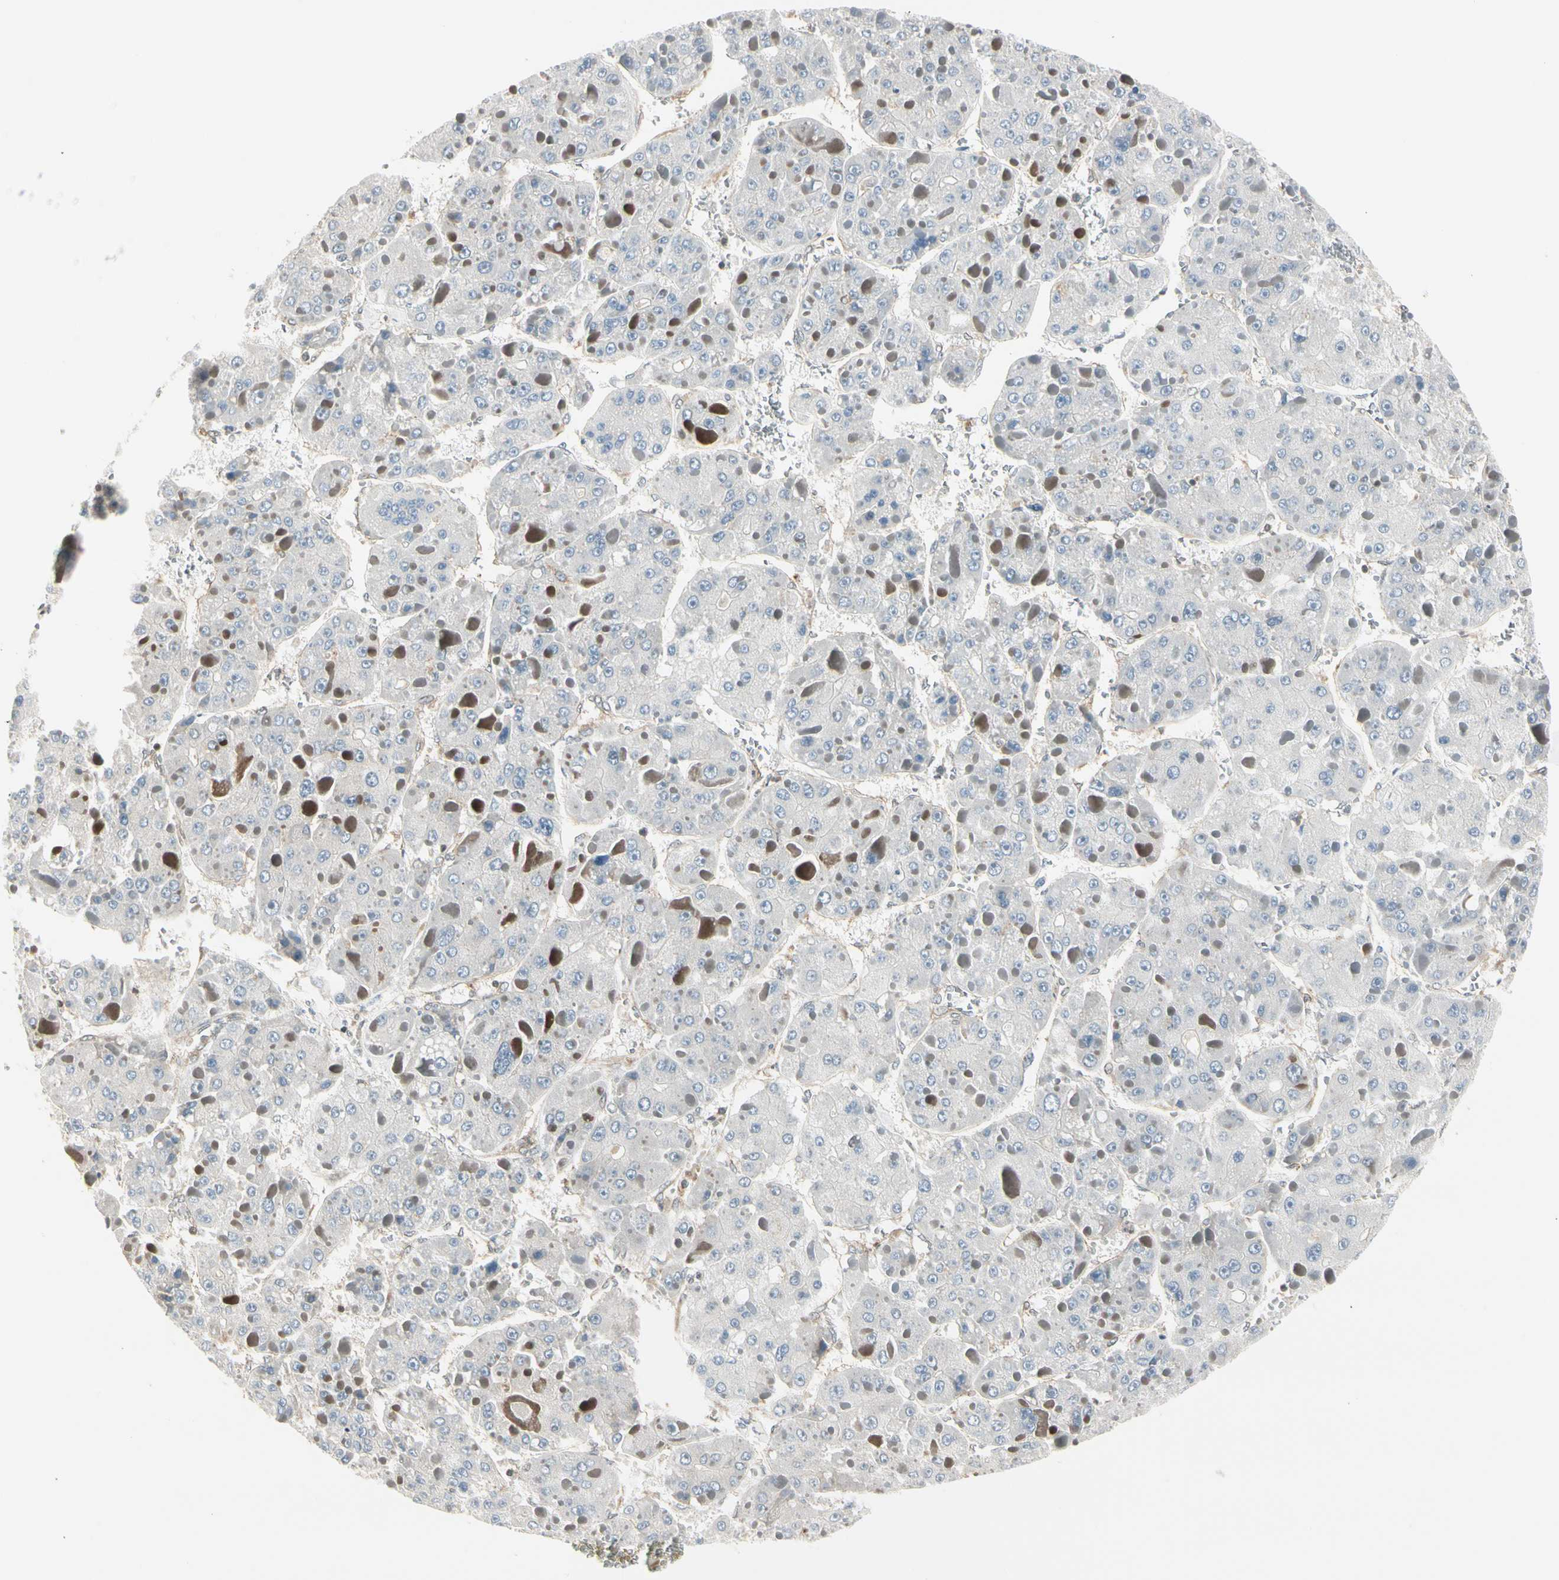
{"staining": {"intensity": "negative", "quantity": "none", "location": "none"}, "tissue": "liver cancer", "cell_type": "Tumor cells", "image_type": "cancer", "snomed": [{"axis": "morphology", "description": "Carcinoma, Hepatocellular, NOS"}, {"axis": "topography", "description": "Liver"}], "caption": "IHC photomicrograph of hepatocellular carcinoma (liver) stained for a protein (brown), which exhibits no staining in tumor cells.", "gene": "OXSR1", "patient": {"sex": "female", "age": 73}}